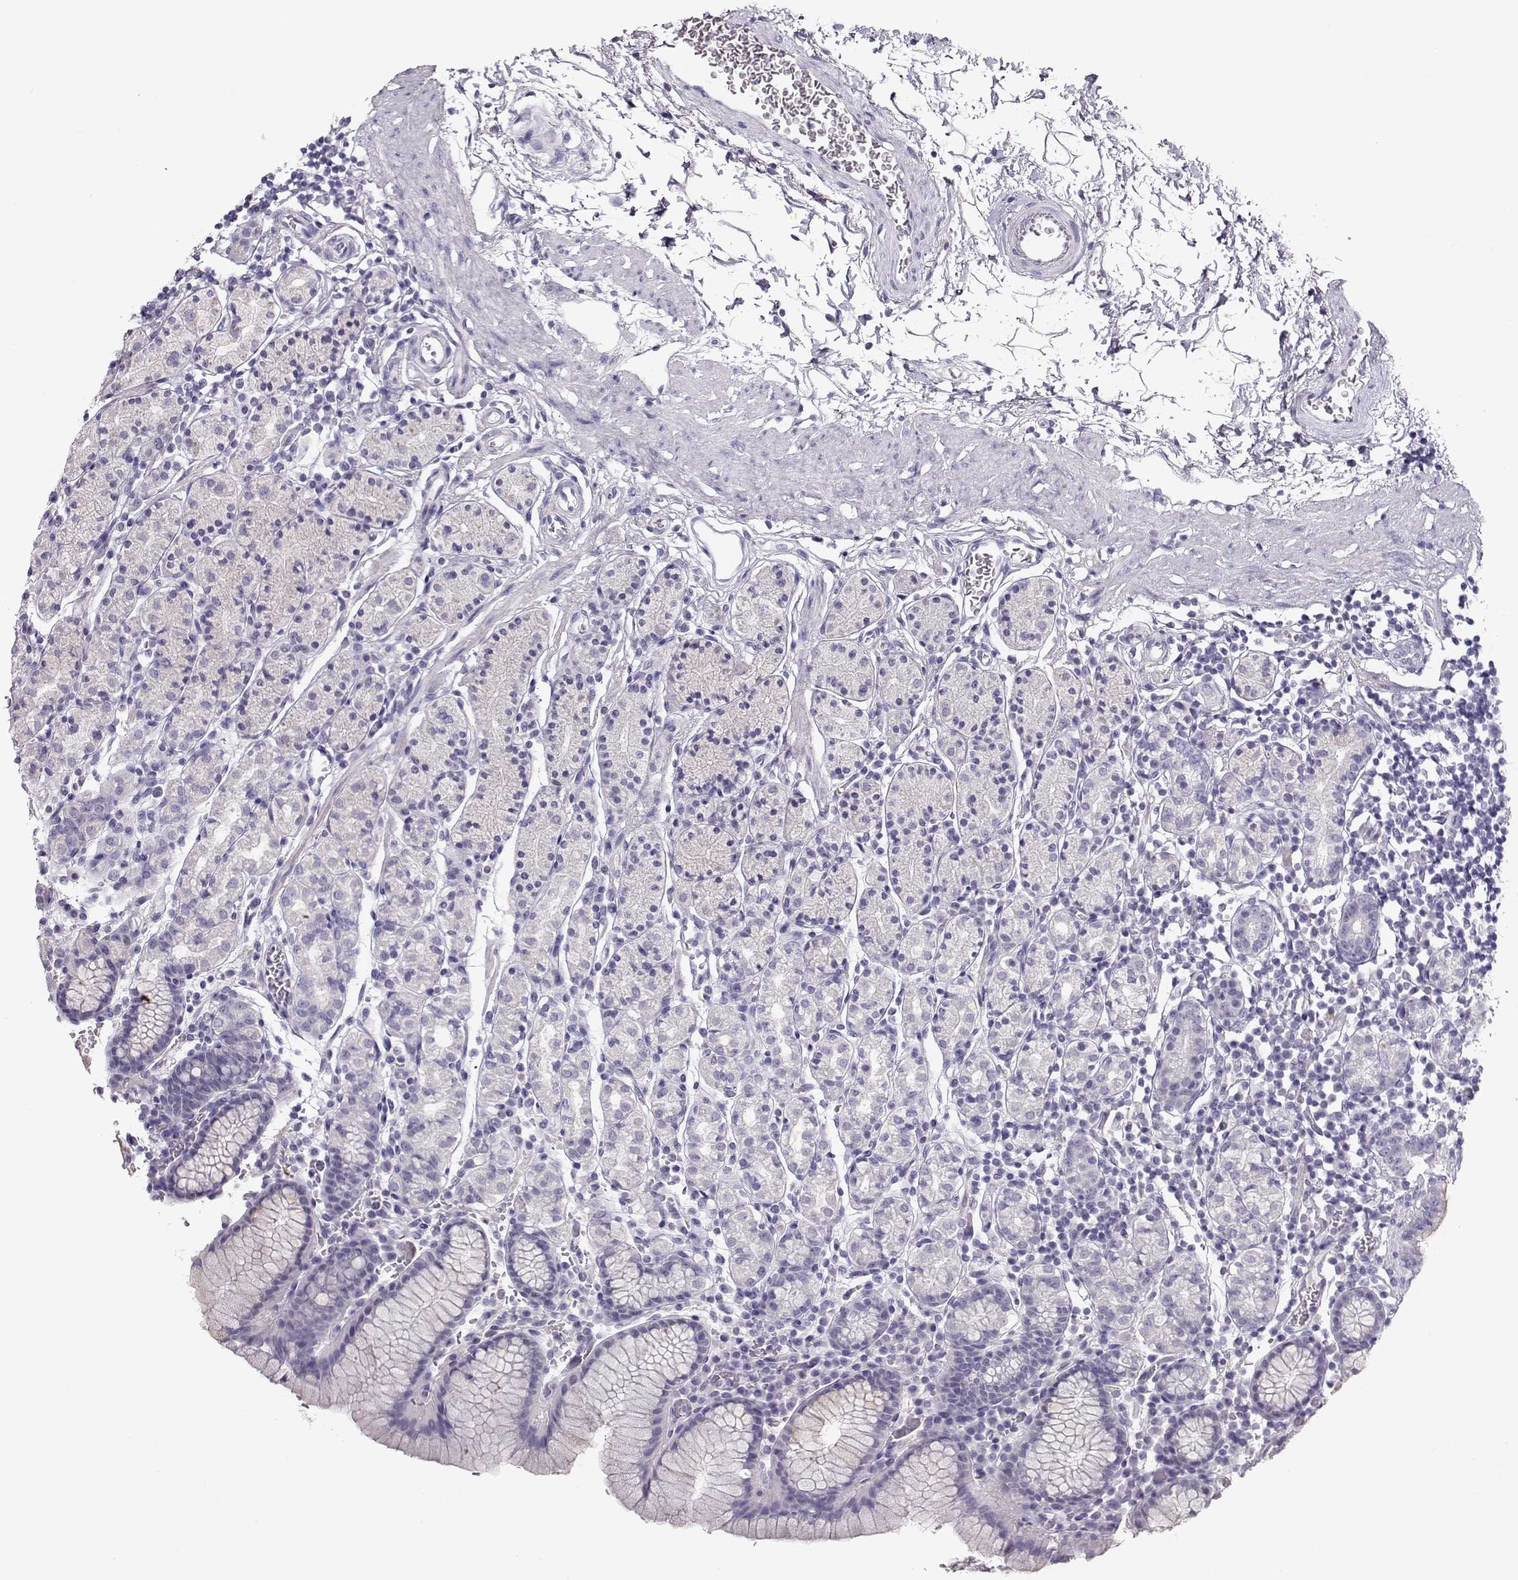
{"staining": {"intensity": "negative", "quantity": "none", "location": "none"}, "tissue": "stomach", "cell_type": "Glandular cells", "image_type": "normal", "snomed": [{"axis": "morphology", "description": "Normal tissue, NOS"}, {"axis": "topography", "description": "Stomach, upper"}, {"axis": "topography", "description": "Stomach"}], "caption": "Immunohistochemistry of normal stomach demonstrates no expression in glandular cells. (Immunohistochemistry (ihc), brightfield microscopy, high magnification).", "gene": "RBM44", "patient": {"sex": "male", "age": 62}}